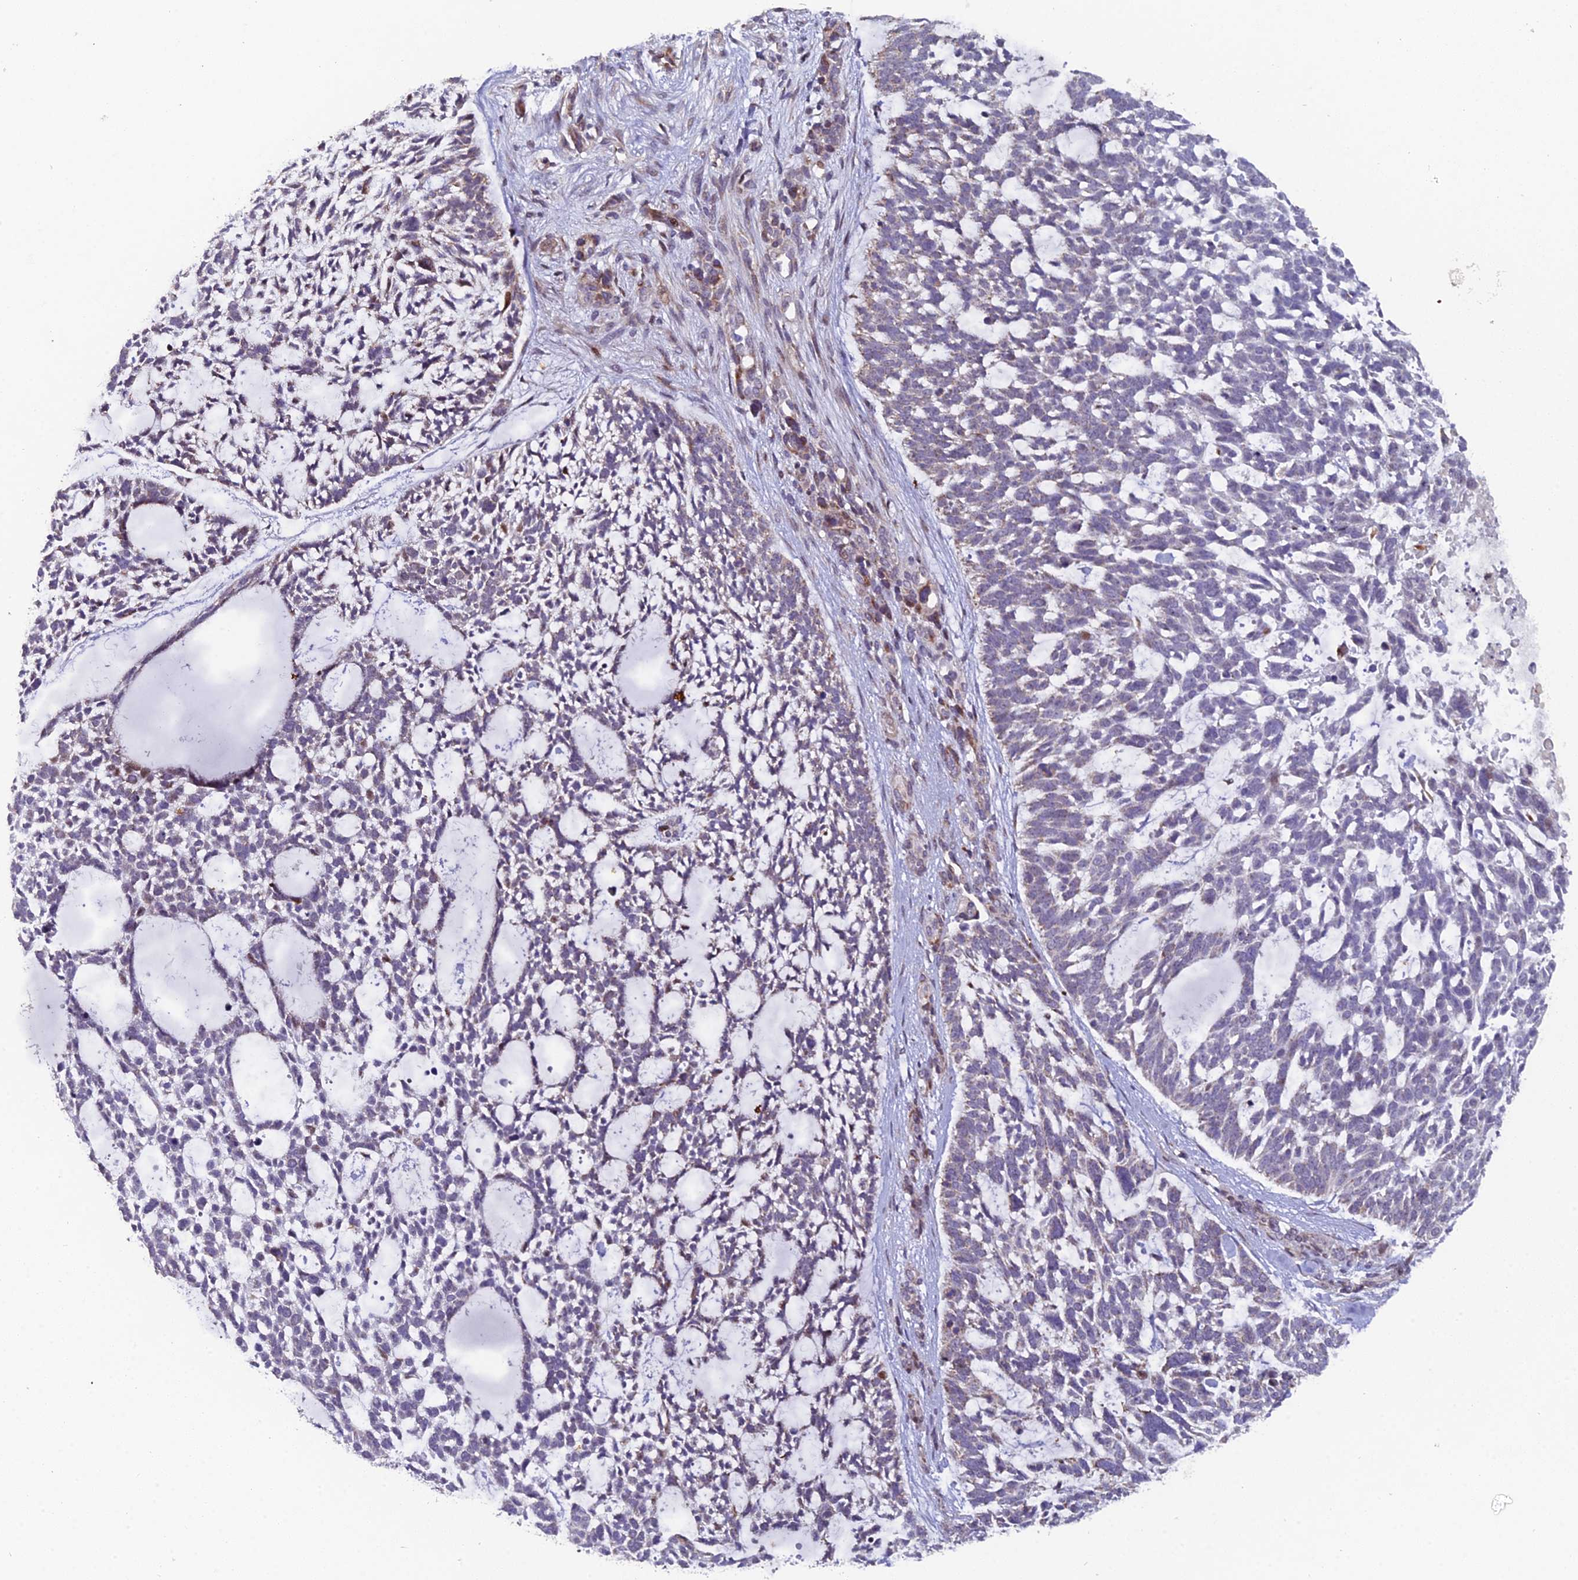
{"staining": {"intensity": "weak", "quantity": "<25%", "location": "cytoplasmic/membranous"}, "tissue": "skin cancer", "cell_type": "Tumor cells", "image_type": "cancer", "snomed": [{"axis": "morphology", "description": "Basal cell carcinoma"}, {"axis": "topography", "description": "Skin"}], "caption": "An image of basal cell carcinoma (skin) stained for a protein exhibits no brown staining in tumor cells.", "gene": "XKR9", "patient": {"sex": "male", "age": 88}}